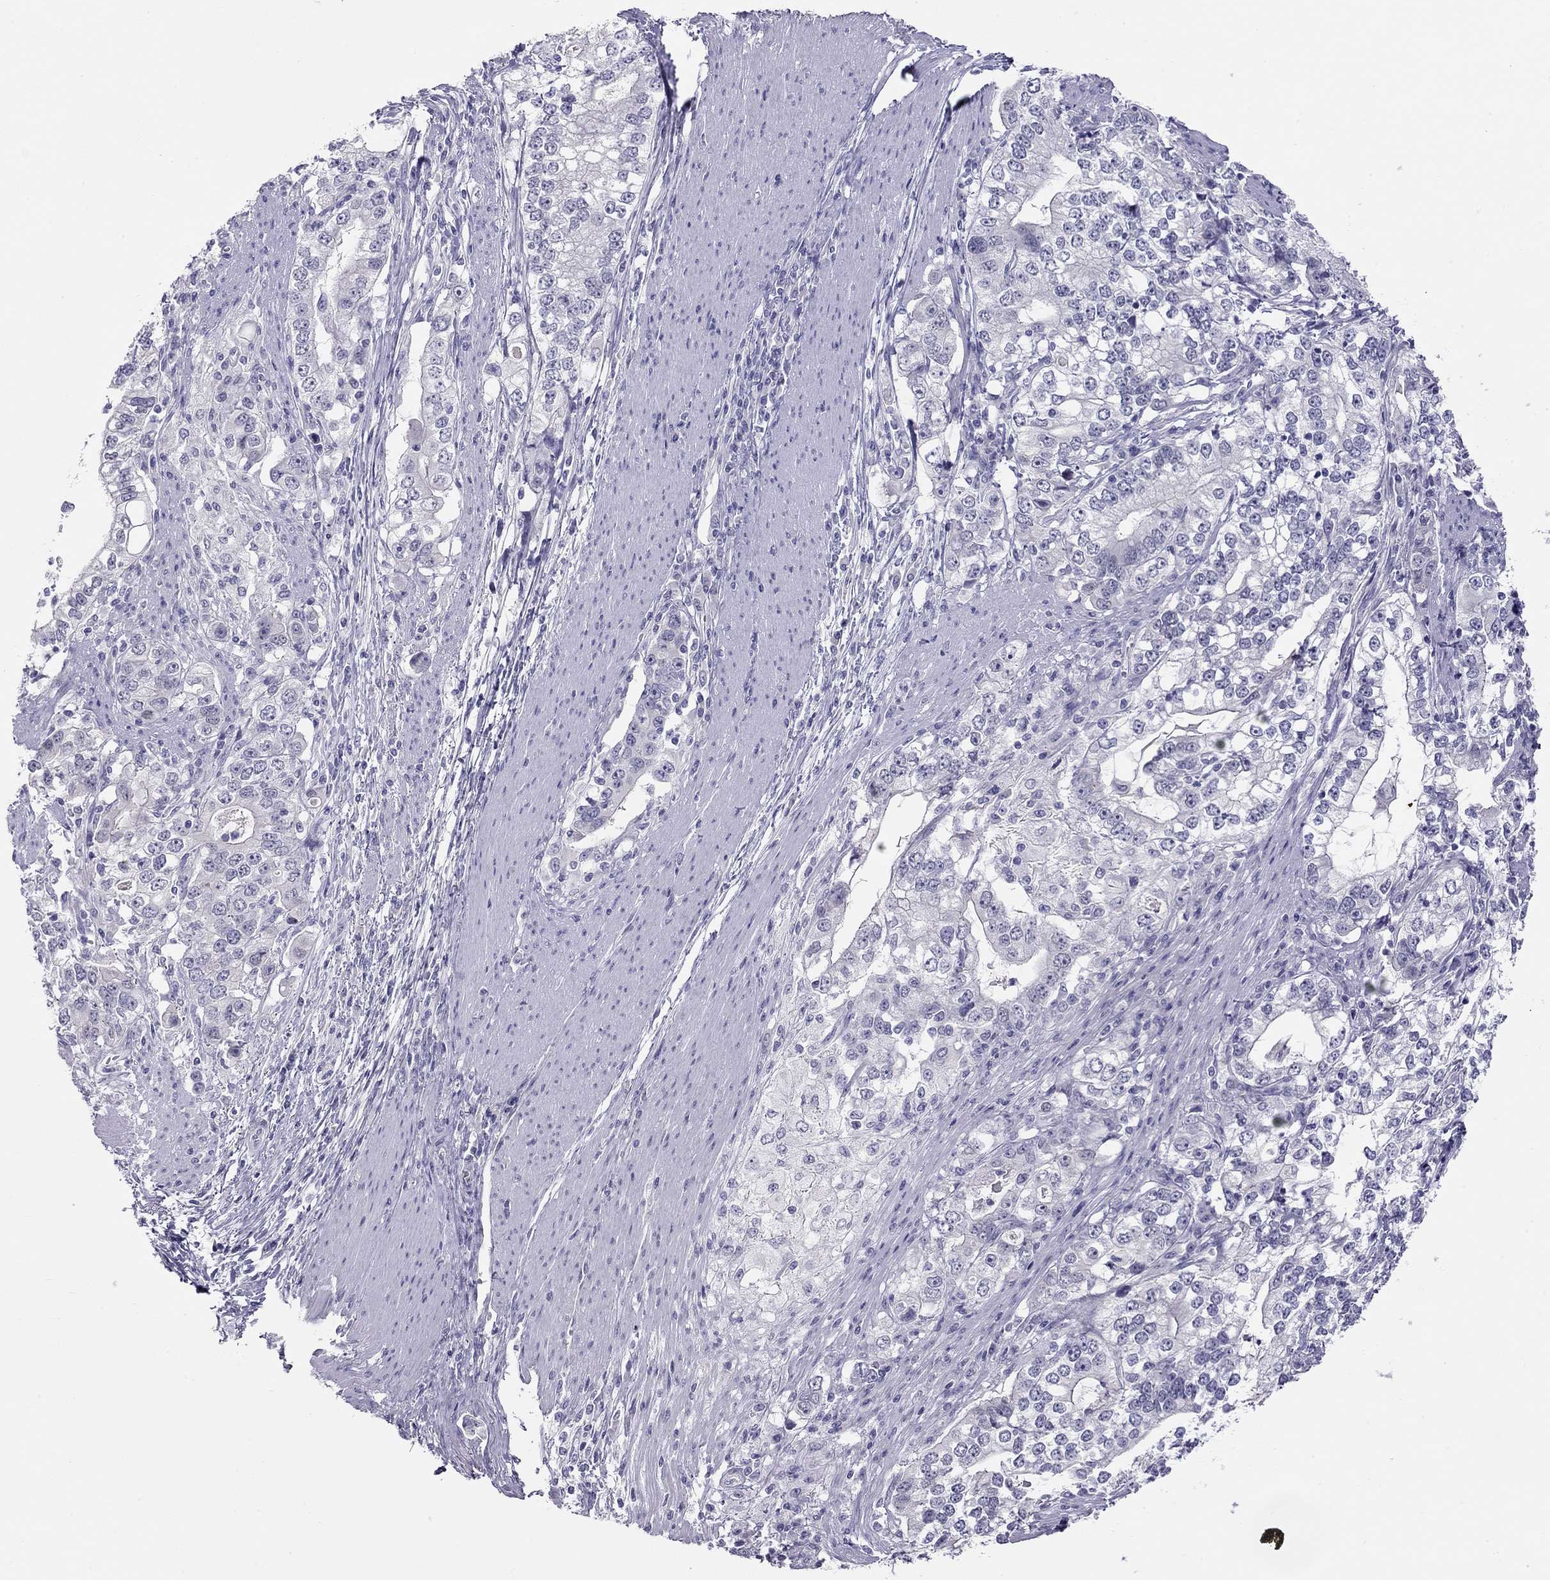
{"staining": {"intensity": "negative", "quantity": "none", "location": "none"}, "tissue": "stomach cancer", "cell_type": "Tumor cells", "image_type": "cancer", "snomed": [{"axis": "morphology", "description": "Adenocarcinoma, NOS"}, {"axis": "topography", "description": "Stomach, lower"}], "caption": "A micrograph of stomach adenocarcinoma stained for a protein shows no brown staining in tumor cells.", "gene": "KCNV2", "patient": {"sex": "female", "age": 72}}